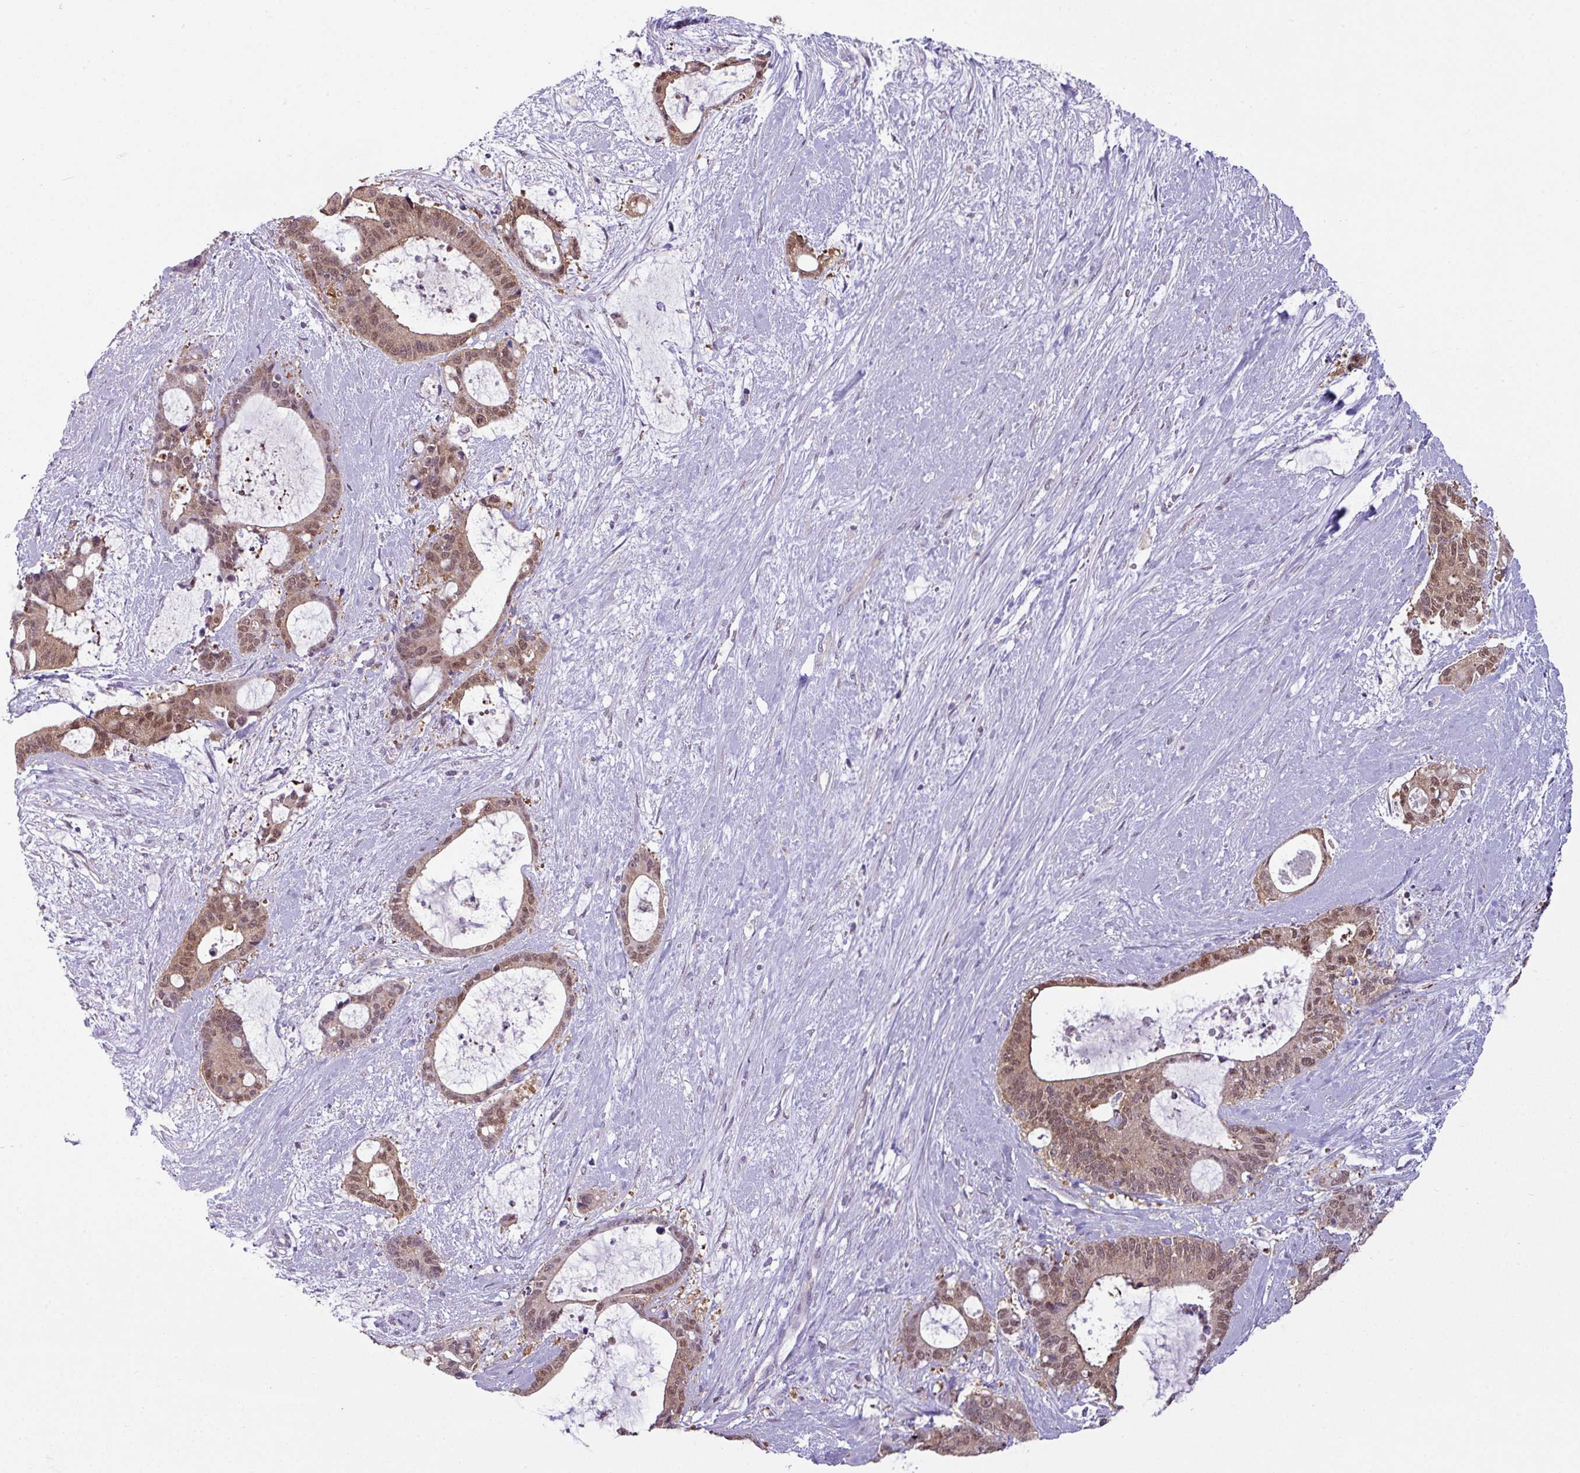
{"staining": {"intensity": "moderate", "quantity": ">75%", "location": "cytoplasmic/membranous,nuclear"}, "tissue": "liver cancer", "cell_type": "Tumor cells", "image_type": "cancer", "snomed": [{"axis": "morphology", "description": "Normal tissue, NOS"}, {"axis": "morphology", "description": "Cholangiocarcinoma"}, {"axis": "topography", "description": "Liver"}, {"axis": "topography", "description": "Peripheral nerve tissue"}], "caption": "A medium amount of moderate cytoplasmic/membranous and nuclear positivity is identified in approximately >75% of tumor cells in liver cholangiocarcinoma tissue.", "gene": "TTLL12", "patient": {"sex": "female", "age": 73}}